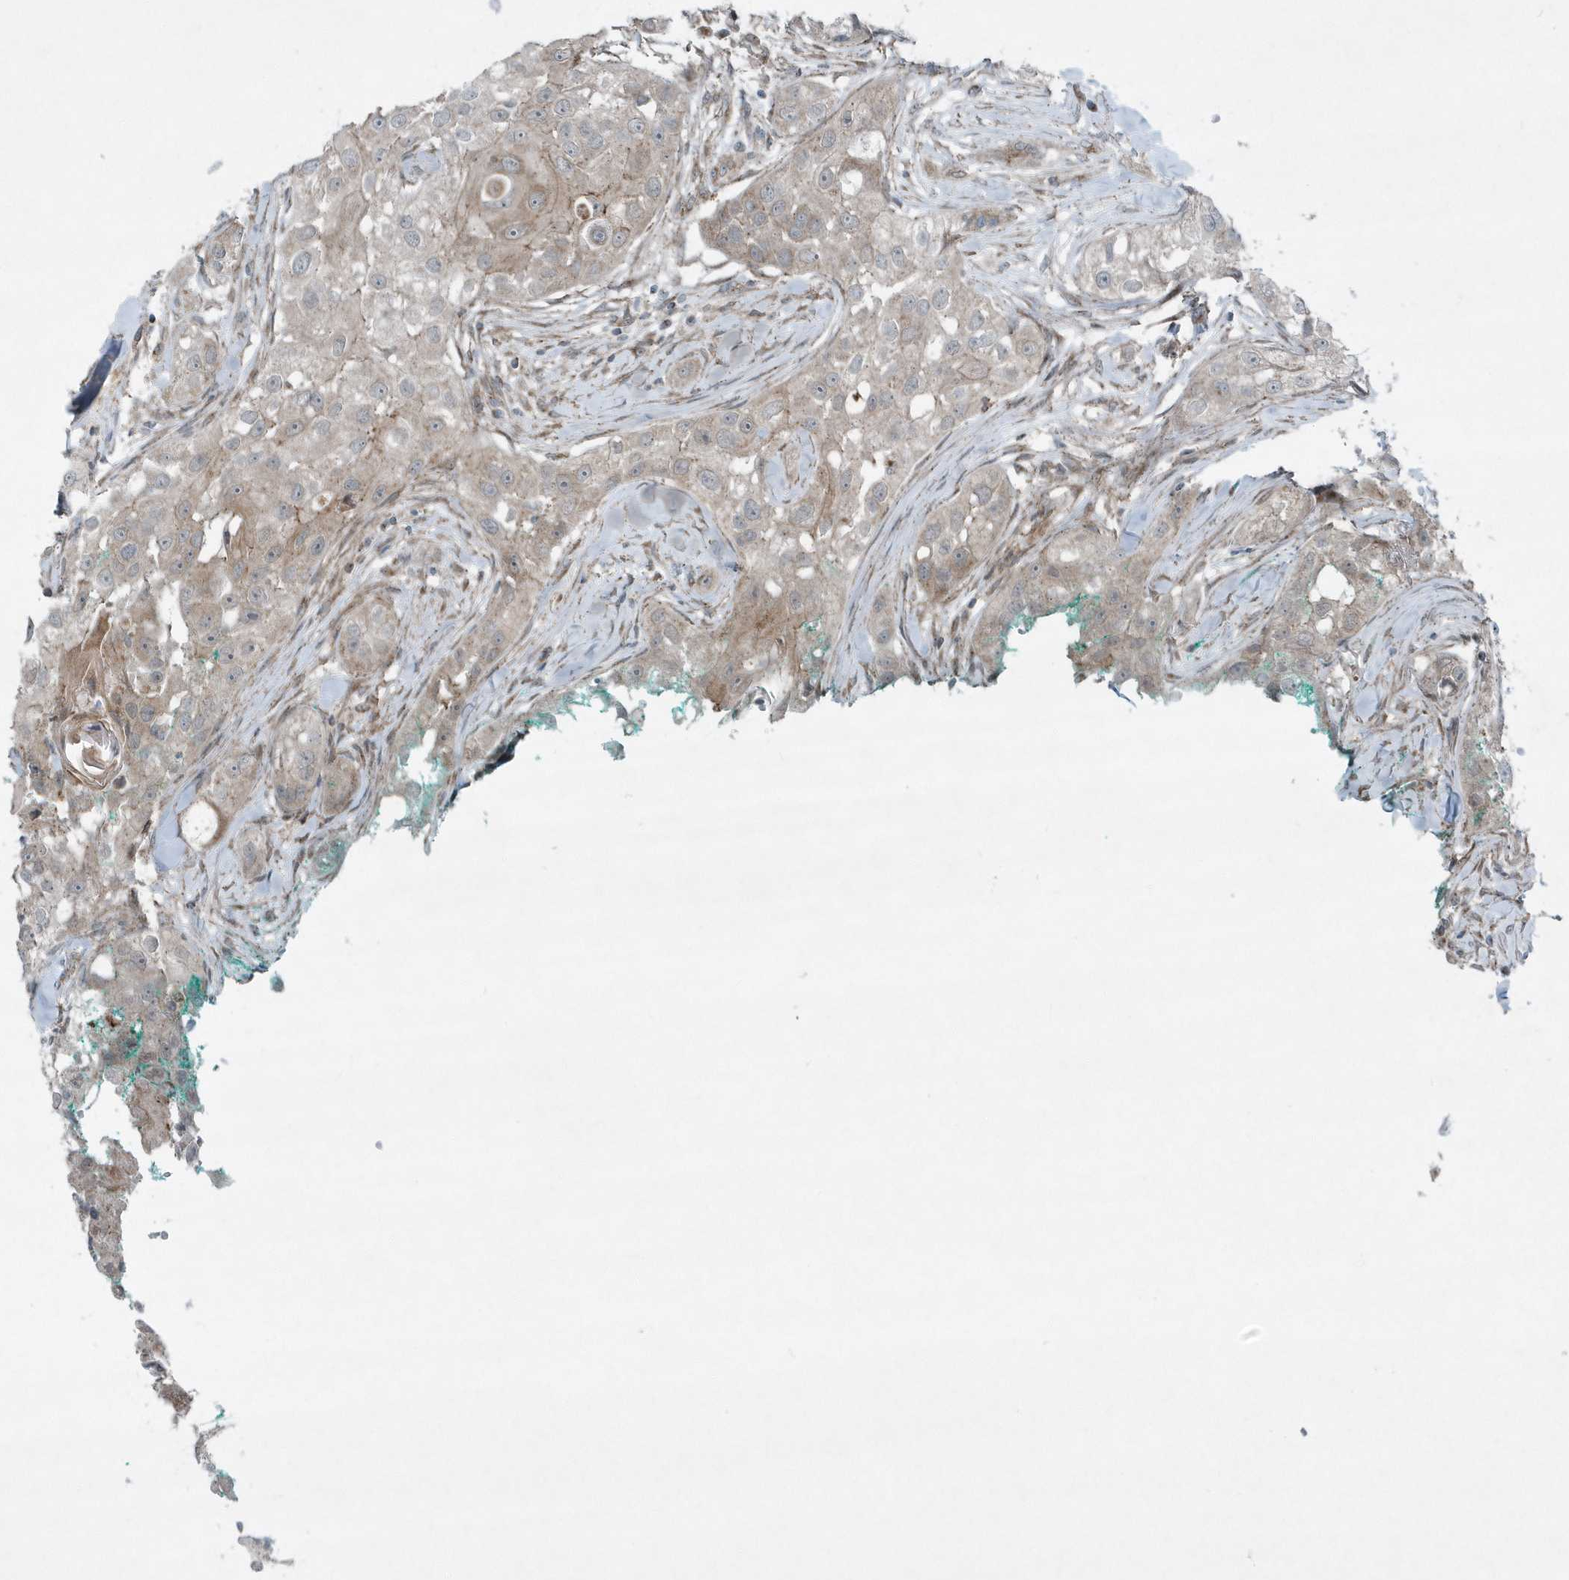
{"staining": {"intensity": "weak", "quantity": "25%-75%", "location": "cytoplasmic/membranous"}, "tissue": "head and neck cancer", "cell_type": "Tumor cells", "image_type": "cancer", "snomed": [{"axis": "morphology", "description": "Normal tissue, NOS"}, {"axis": "morphology", "description": "Squamous cell carcinoma, NOS"}, {"axis": "topography", "description": "Skeletal muscle"}, {"axis": "topography", "description": "Head-Neck"}], "caption": "Immunohistochemistry (IHC) (DAB (3,3'-diaminobenzidine)) staining of human squamous cell carcinoma (head and neck) exhibits weak cytoplasmic/membranous protein expression in approximately 25%-75% of tumor cells.", "gene": "GCC2", "patient": {"sex": "male", "age": 51}}